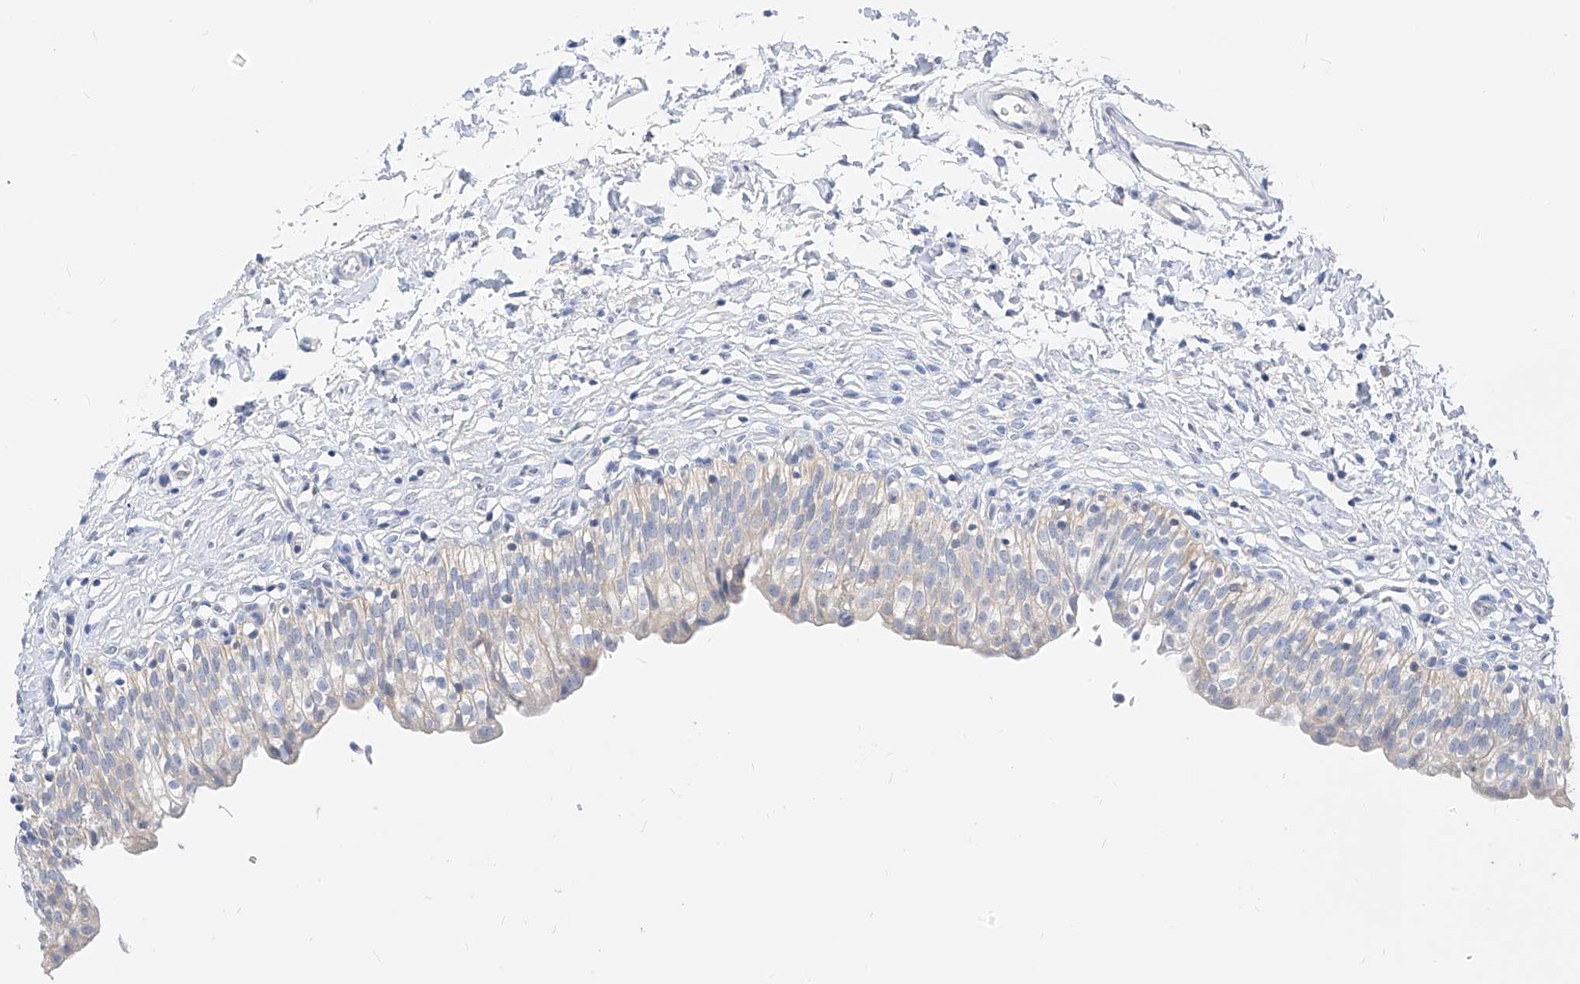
{"staining": {"intensity": "negative", "quantity": "none", "location": "none"}, "tissue": "urinary bladder", "cell_type": "Urothelial cells", "image_type": "normal", "snomed": [{"axis": "morphology", "description": "Normal tissue, NOS"}, {"axis": "topography", "description": "Urinary bladder"}], "caption": "A high-resolution image shows IHC staining of benign urinary bladder, which demonstrates no significant expression in urothelial cells. The staining is performed using DAB brown chromogen with nuclei counter-stained in using hematoxylin.", "gene": "ZZEF1", "patient": {"sex": "male", "age": 55}}